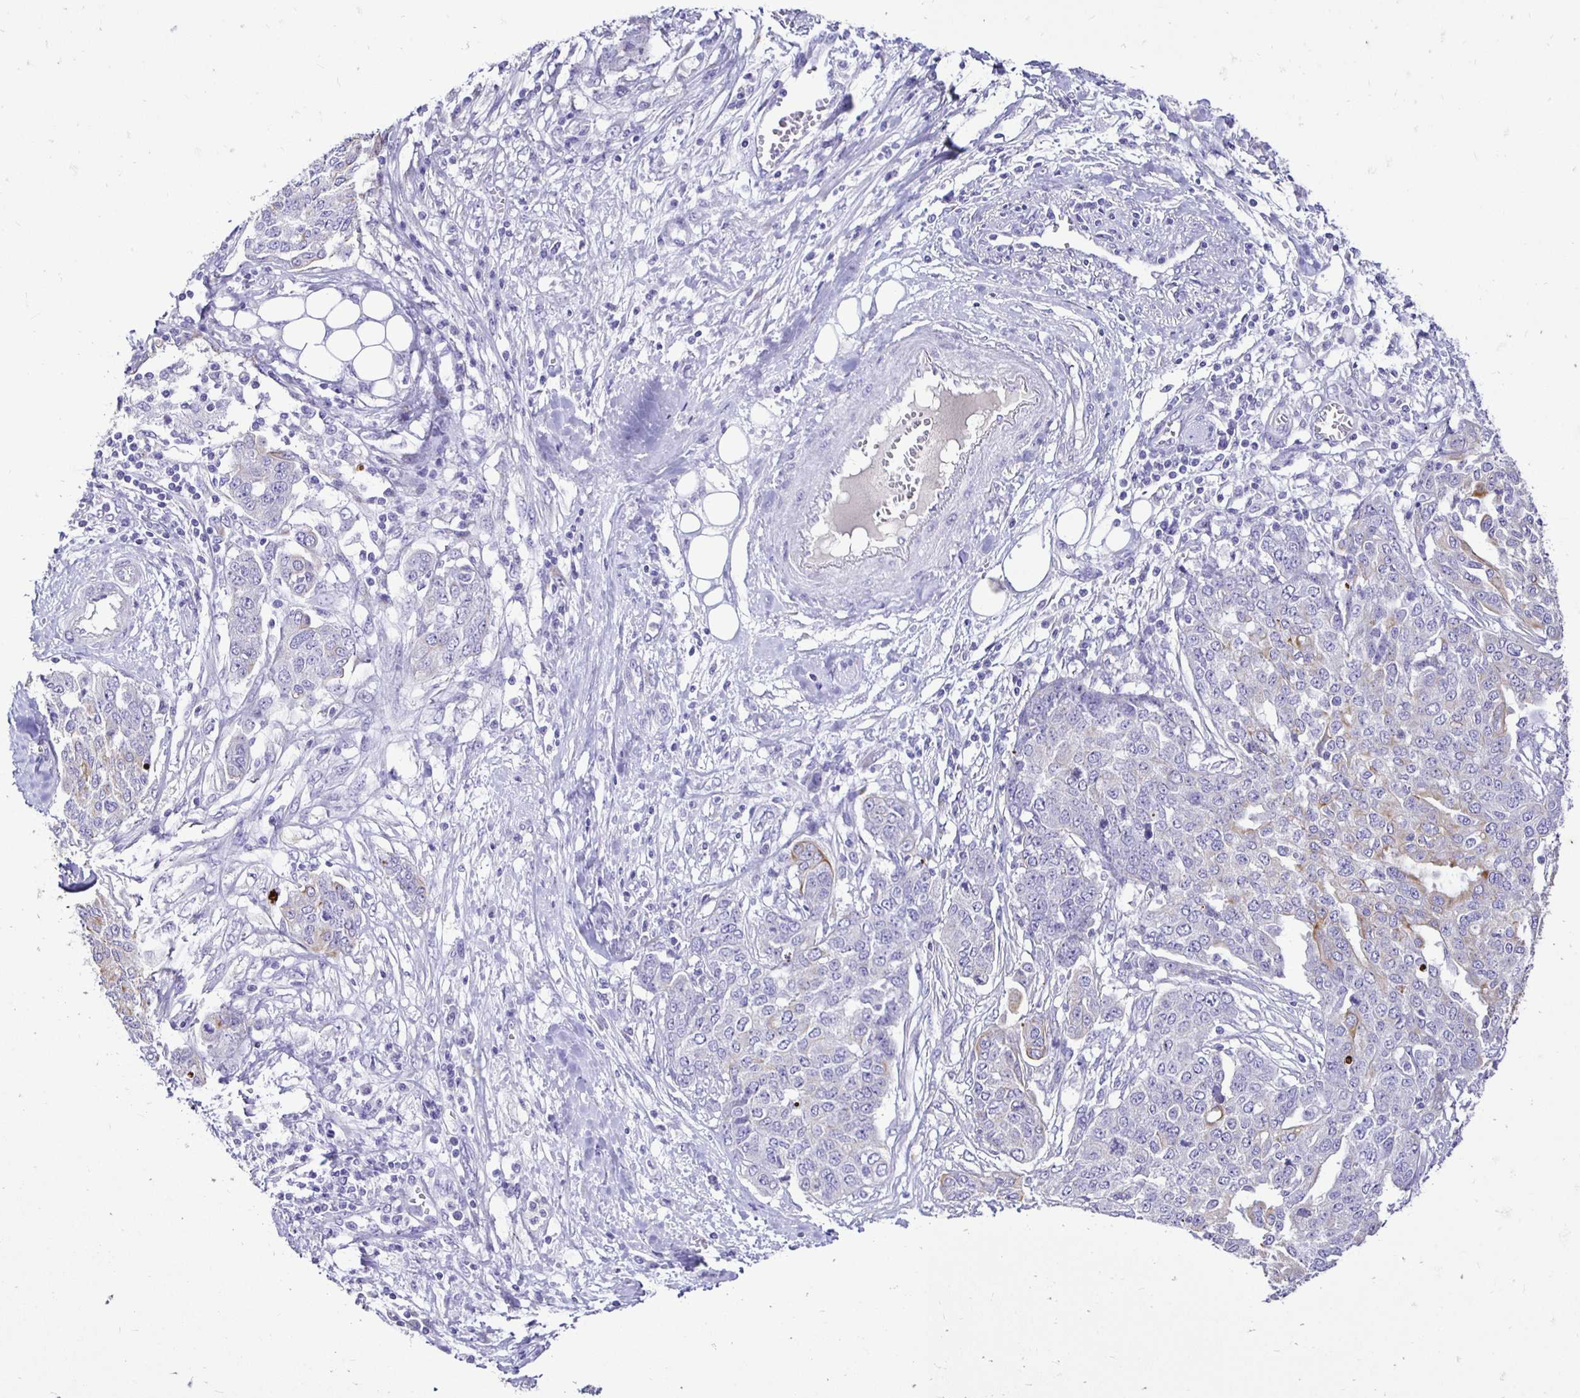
{"staining": {"intensity": "moderate", "quantity": "<25%", "location": "cytoplasmic/membranous"}, "tissue": "ovarian cancer", "cell_type": "Tumor cells", "image_type": "cancer", "snomed": [{"axis": "morphology", "description": "Cystadenocarcinoma, serous, NOS"}, {"axis": "topography", "description": "Soft tissue"}, {"axis": "topography", "description": "Ovary"}], "caption": "Brown immunohistochemical staining in serous cystadenocarcinoma (ovarian) demonstrates moderate cytoplasmic/membranous expression in about <25% of tumor cells.", "gene": "TAF1D", "patient": {"sex": "female", "age": 57}}